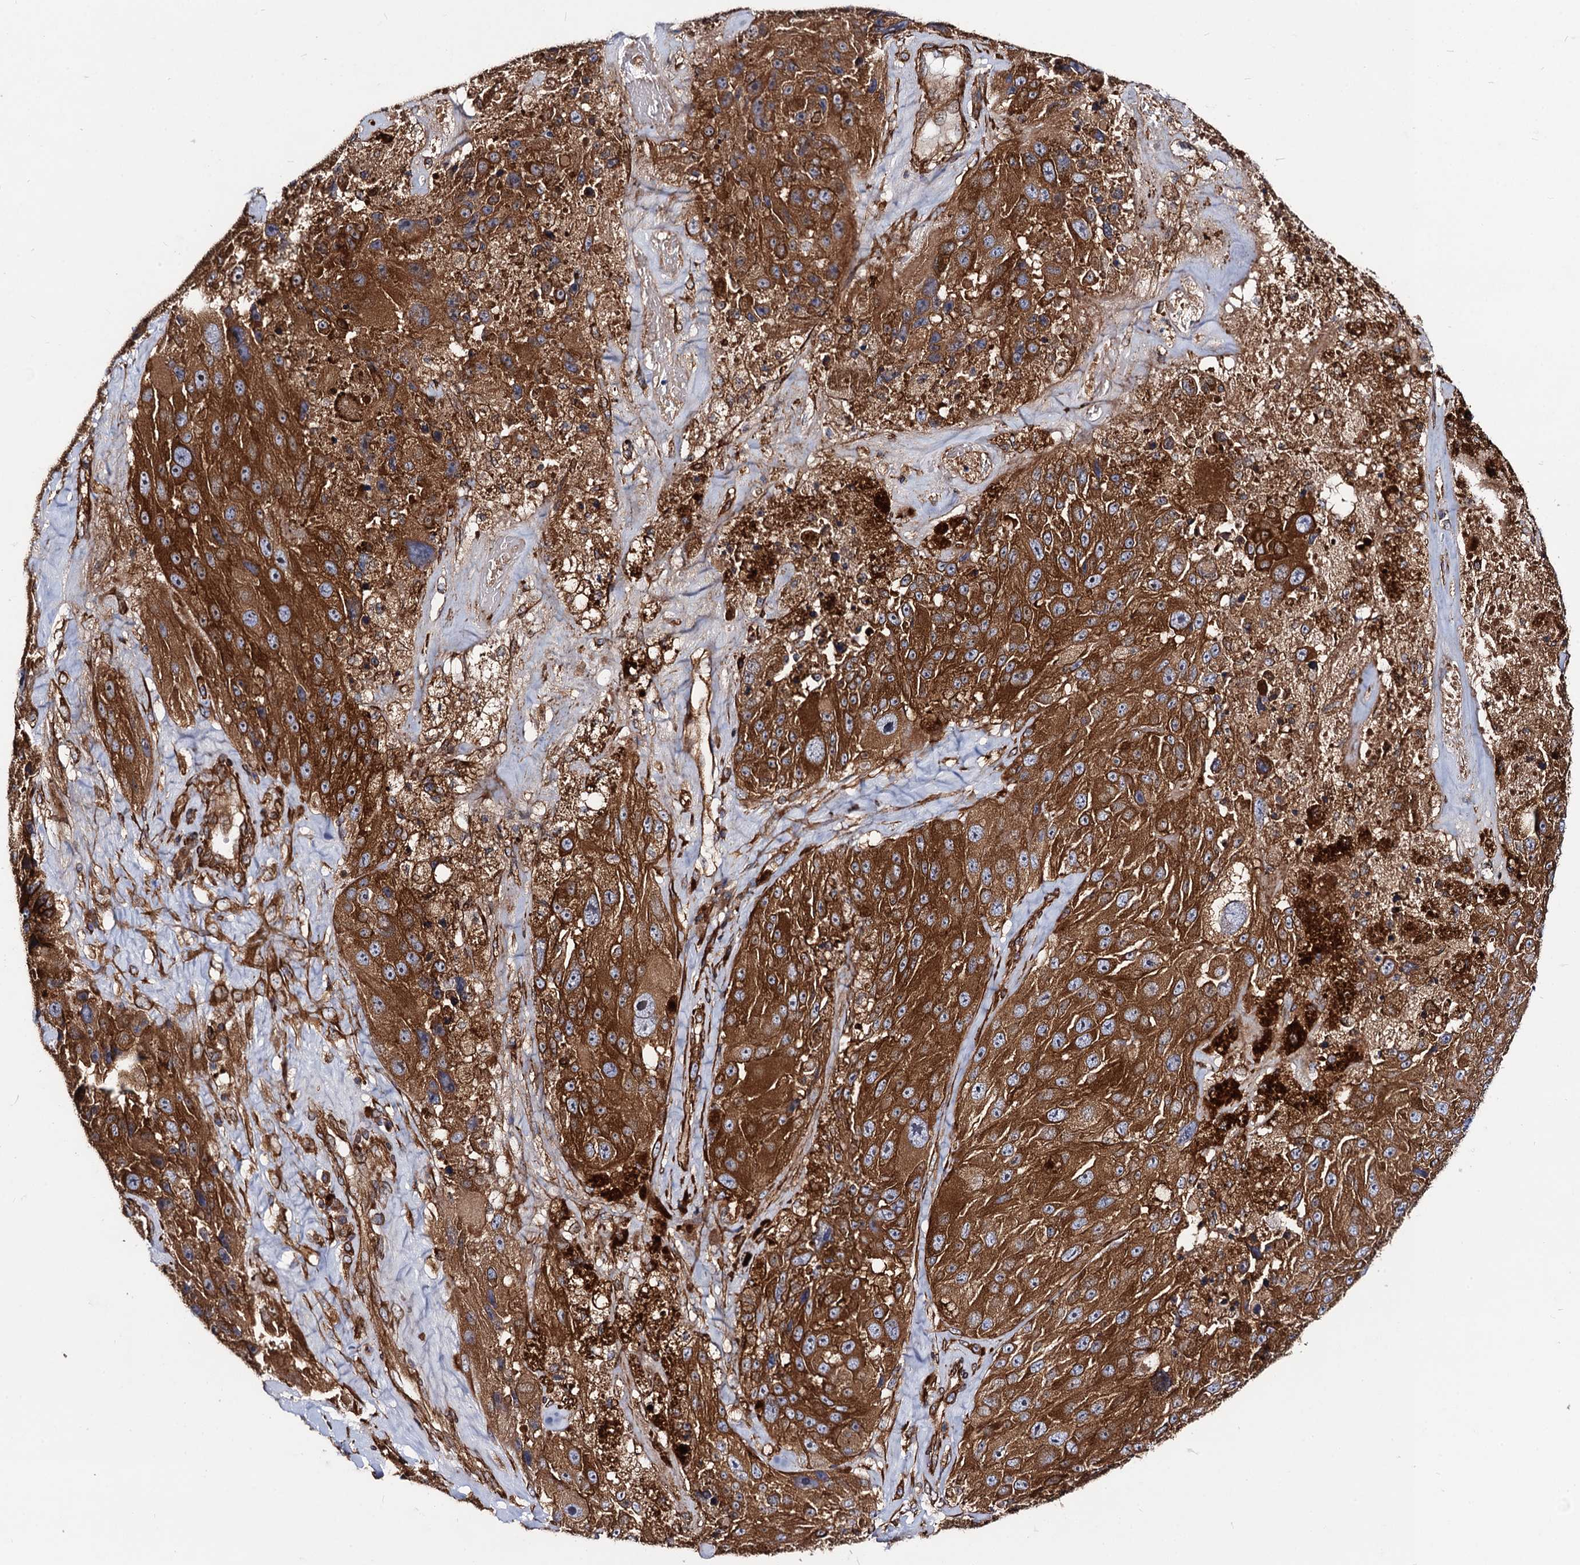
{"staining": {"intensity": "strong", "quantity": ">75%", "location": "cytoplasmic/membranous"}, "tissue": "melanoma", "cell_type": "Tumor cells", "image_type": "cancer", "snomed": [{"axis": "morphology", "description": "Malignant melanoma, Metastatic site"}, {"axis": "topography", "description": "Lymph node"}], "caption": "This photomicrograph reveals immunohistochemistry (IHC) staining of melanoma, with high strong cytoplasmic/membranous staining in about >75% of tumor cells.", "gene": "CIP2A", "patient": {"sex": "male", "age": 62}}